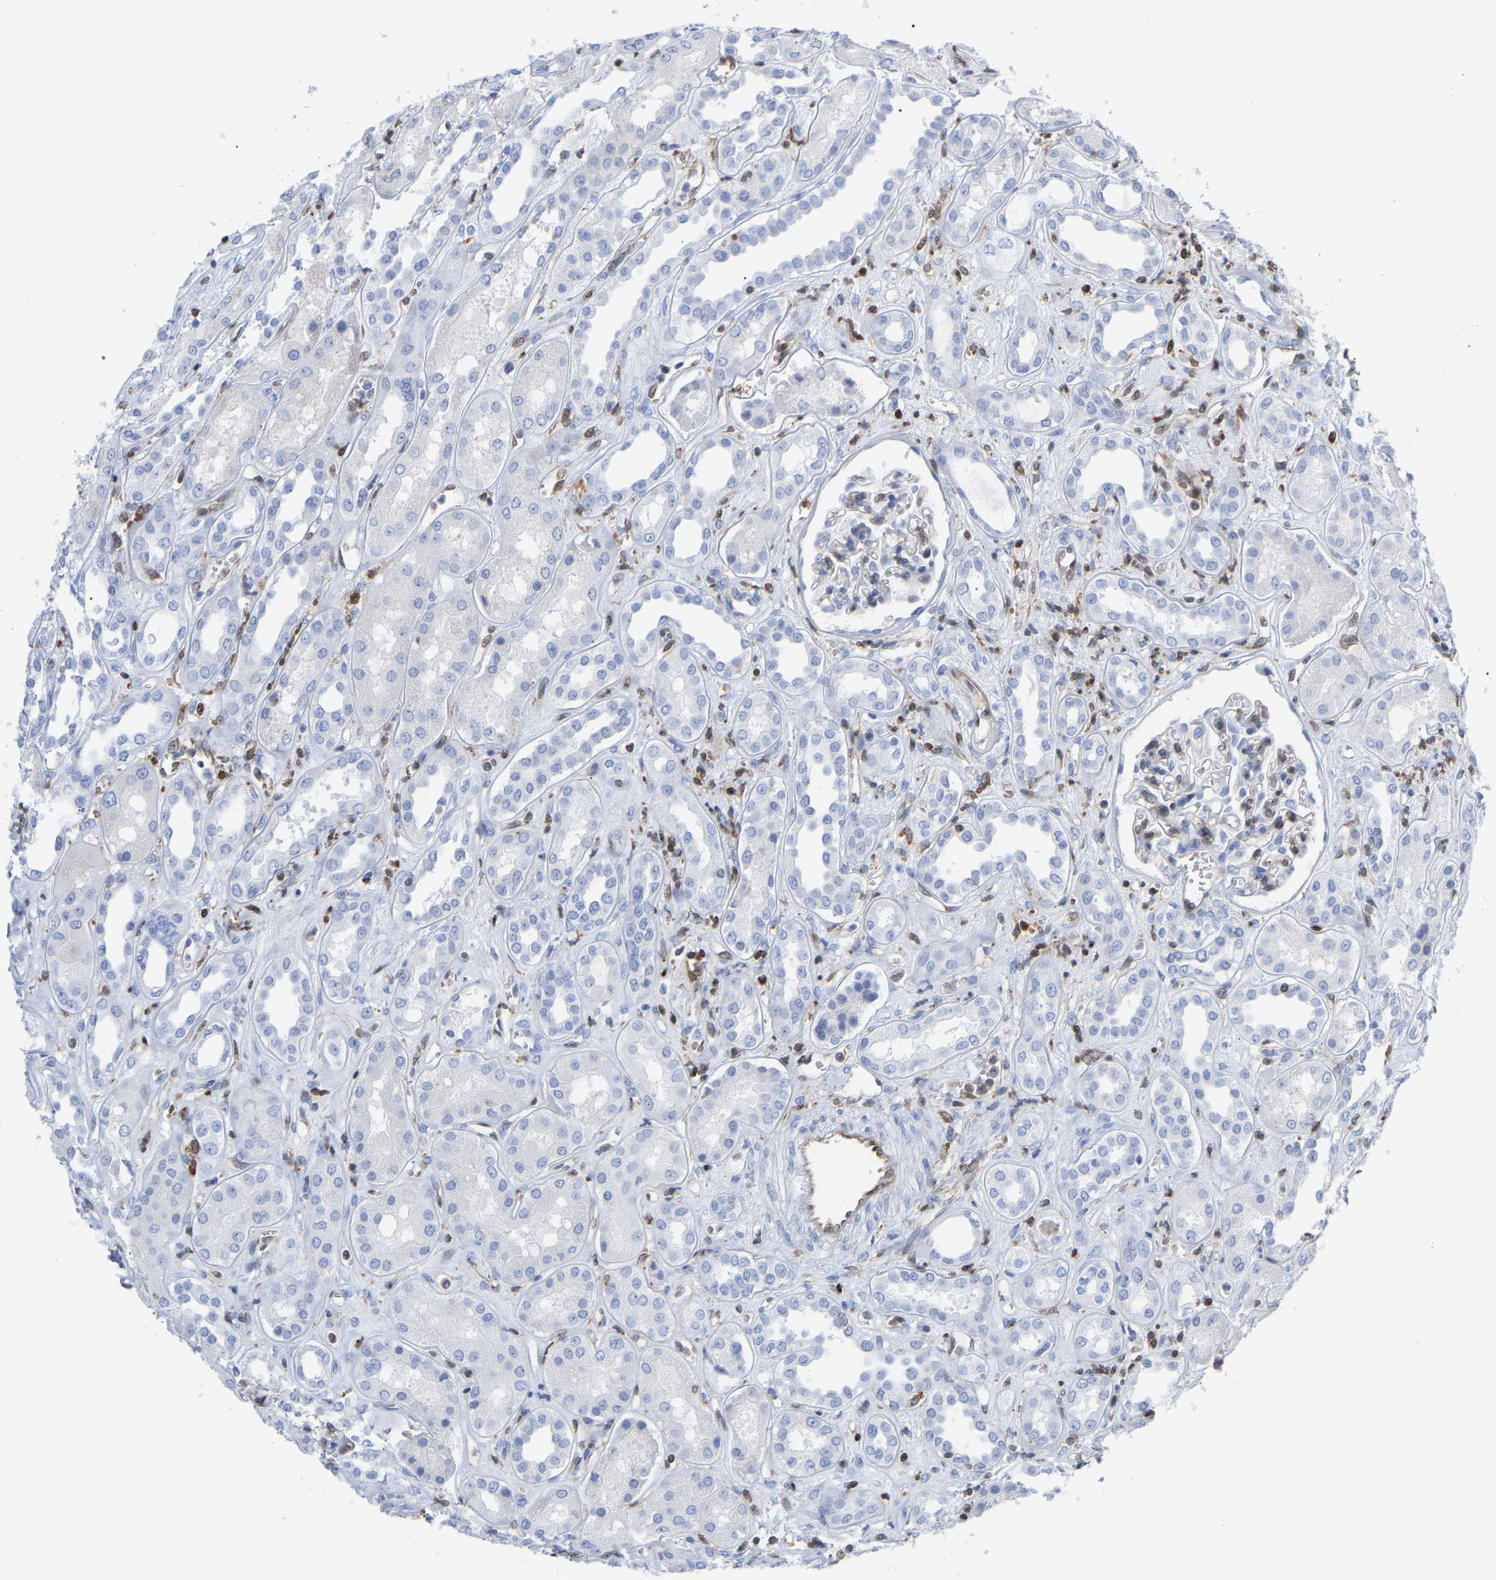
{"staining": {"intensity": "negative", "quantity": "none", "location": "none"}, "tissue": "kidney", "cell_type": "Cells in glomeruli", "image_type": "normal", "snomed": [{"axis": "morphology", "description": "Normal tissue, NOS"}, {"axis": "topography", "description": "Kidney"}], "caption": "Immunohistochemical staining of benign human kidney shows no significant staining in cells in glomeruli.", "gene": "GIMAP4", "patient": {"sex": "male", "age": 59}}